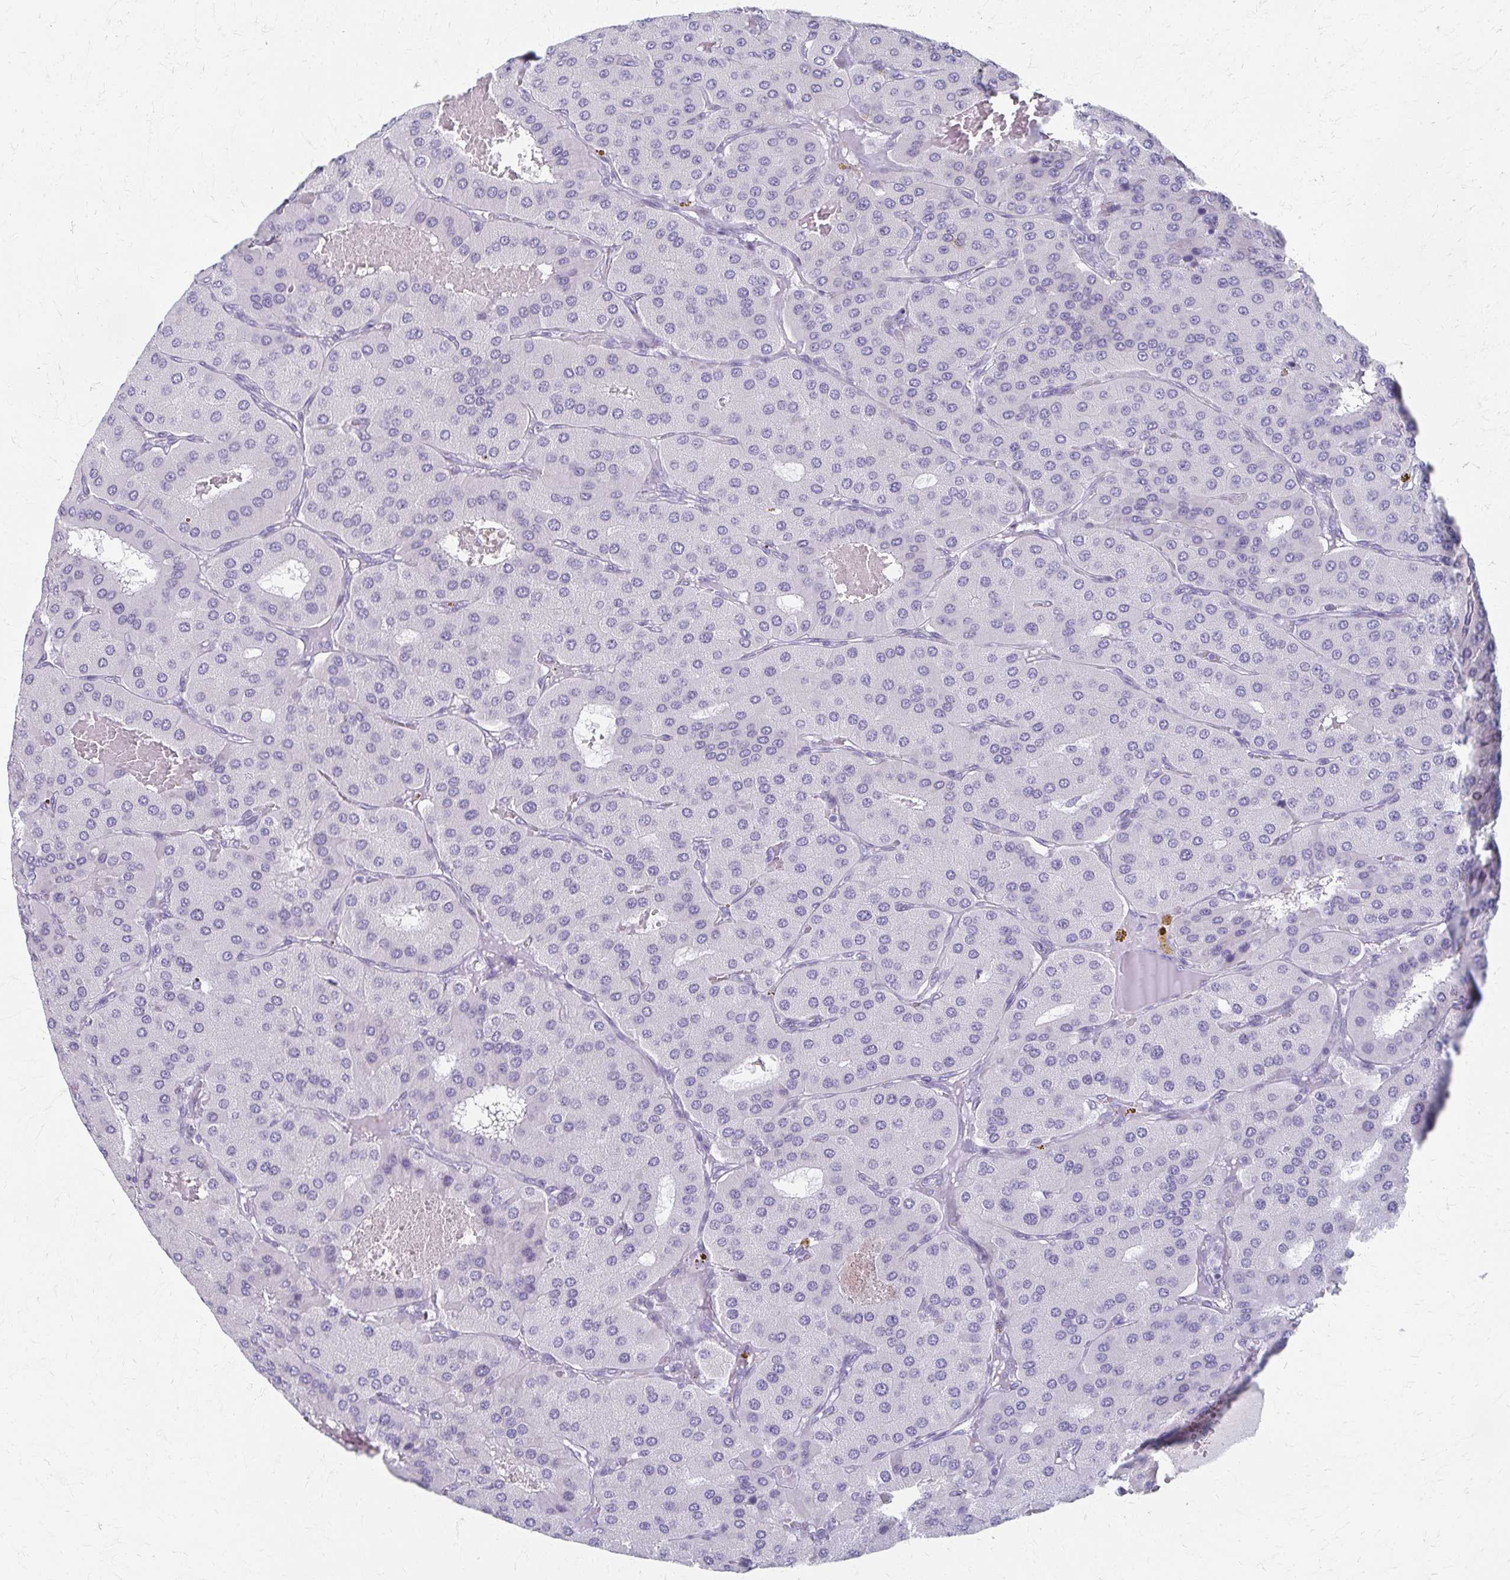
{"staining": {"intensity": "negative", "quantity": "none", "location": "none"}, "tissue": "parathyroid gland", "cell_type": "Glandular cells", "image_type": "normal", "snomed": [{"axis": "morphology", "description": "Normal tissue, NOS"}, {"axis": "morphology", "description": "Adenoma, NOS"}, {"axis": "topography", "description": "Parathyroid gland"}], "caption": "Immunohistochemistry (IHC) image of benign human parathyroid gland stained for a protein (brown), which reveals no expression in glandular cells.", "gene": "CYB5A", "patient": {"sex": "female", "age": 86}}